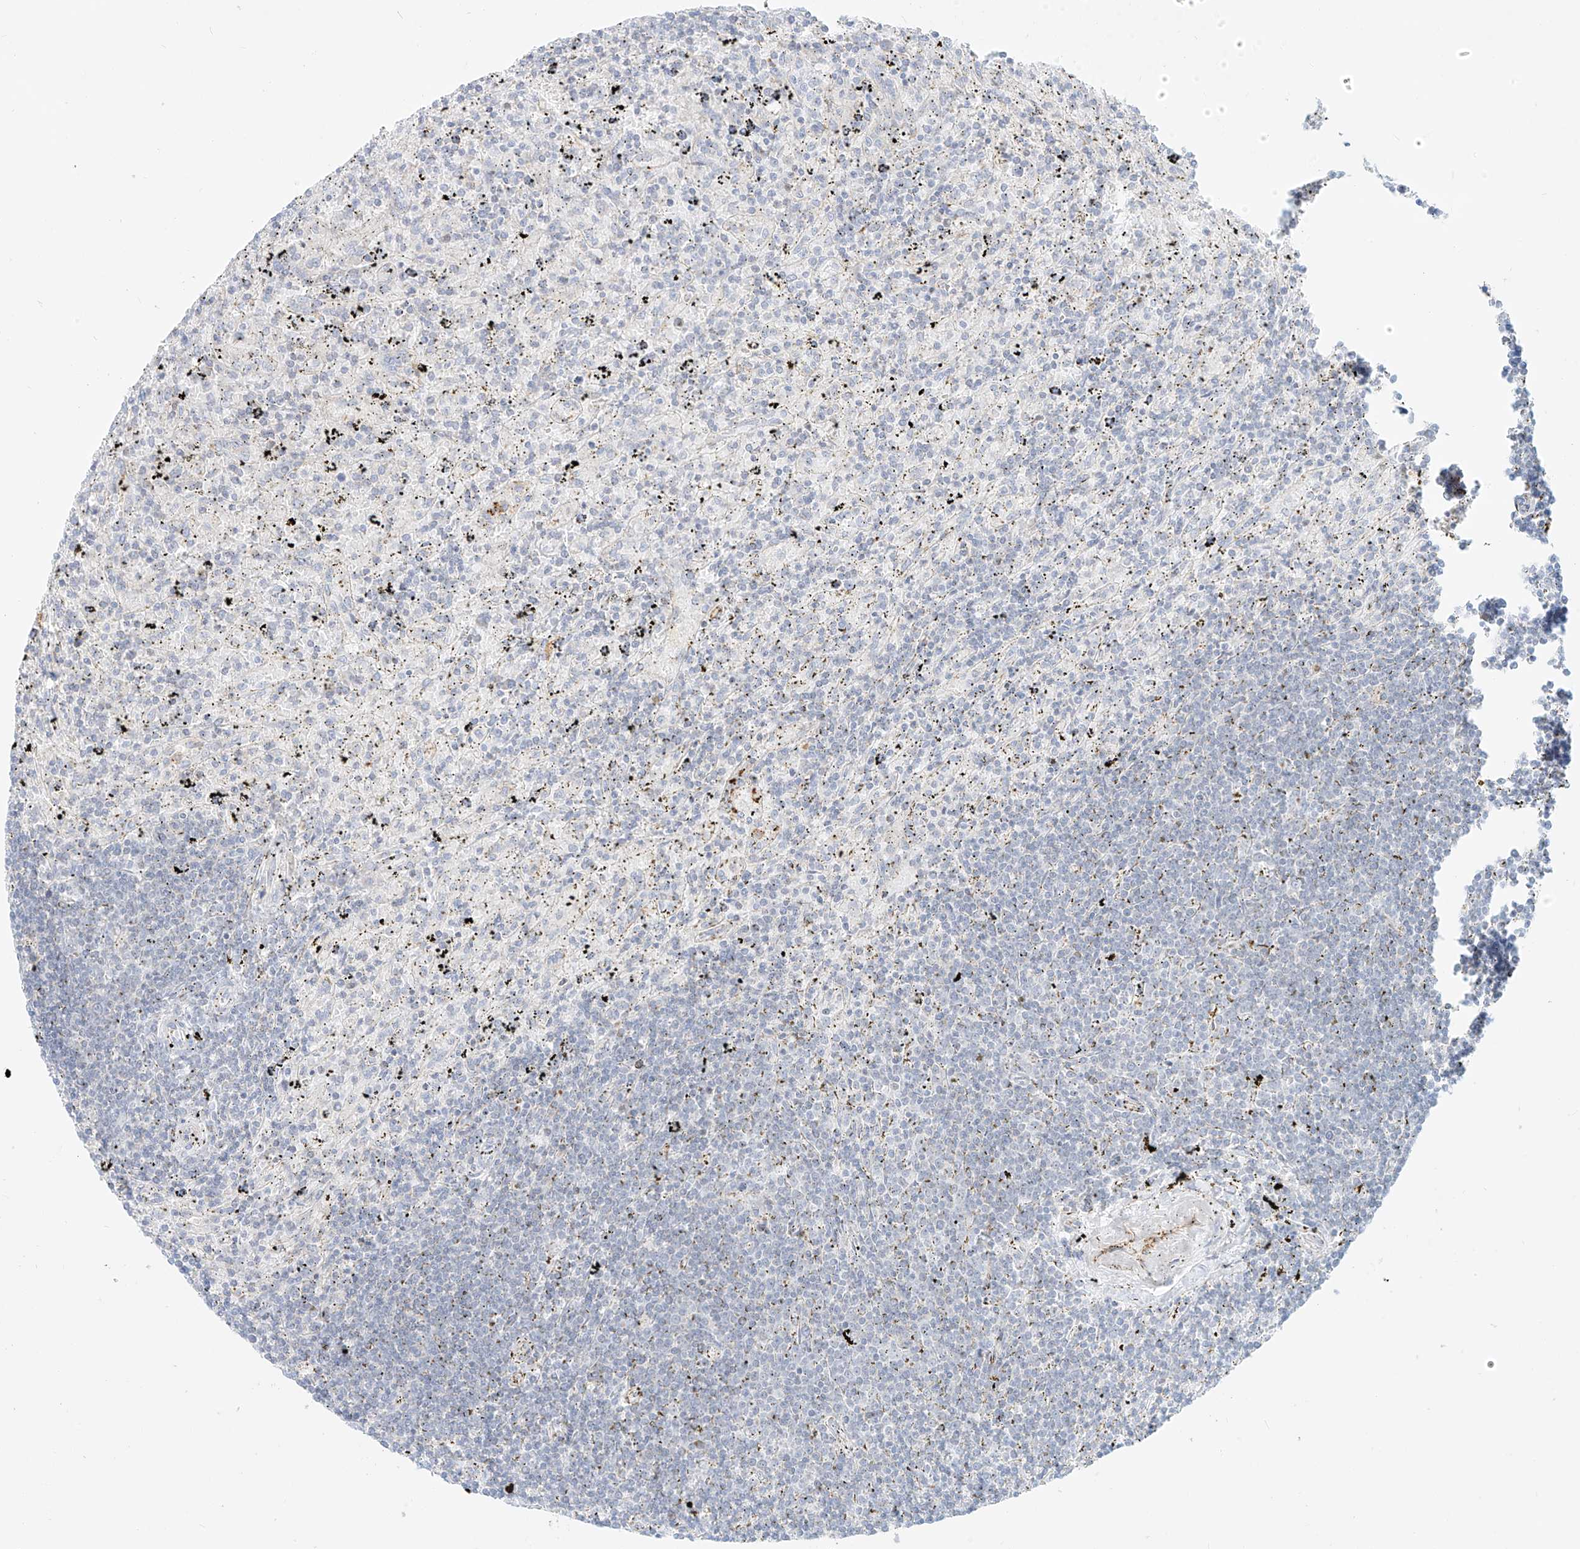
{"staining": {"intensity": "negative", "quantity": "none", "location": "none"}, "tissue": "lymphoma", "cell_type": "Tumor cells", "image_type": "cancer", "snomed": [{"axis": "morphology", "description": "Malignant lymphoma, non-Hodgkin's type, Low grade"}, {"axis": "topography", "description": "Spleen"}], "caption": "A high-resolution histopathology image shows immunohistochemistry (IHC) staining of malignant lymphoma, non-Hodgkin's type (low-grade), which reveals no significant expression in tumor cells.", "gene": "OCSTAMP", "patient": {"sex": "male", "age": 76}}